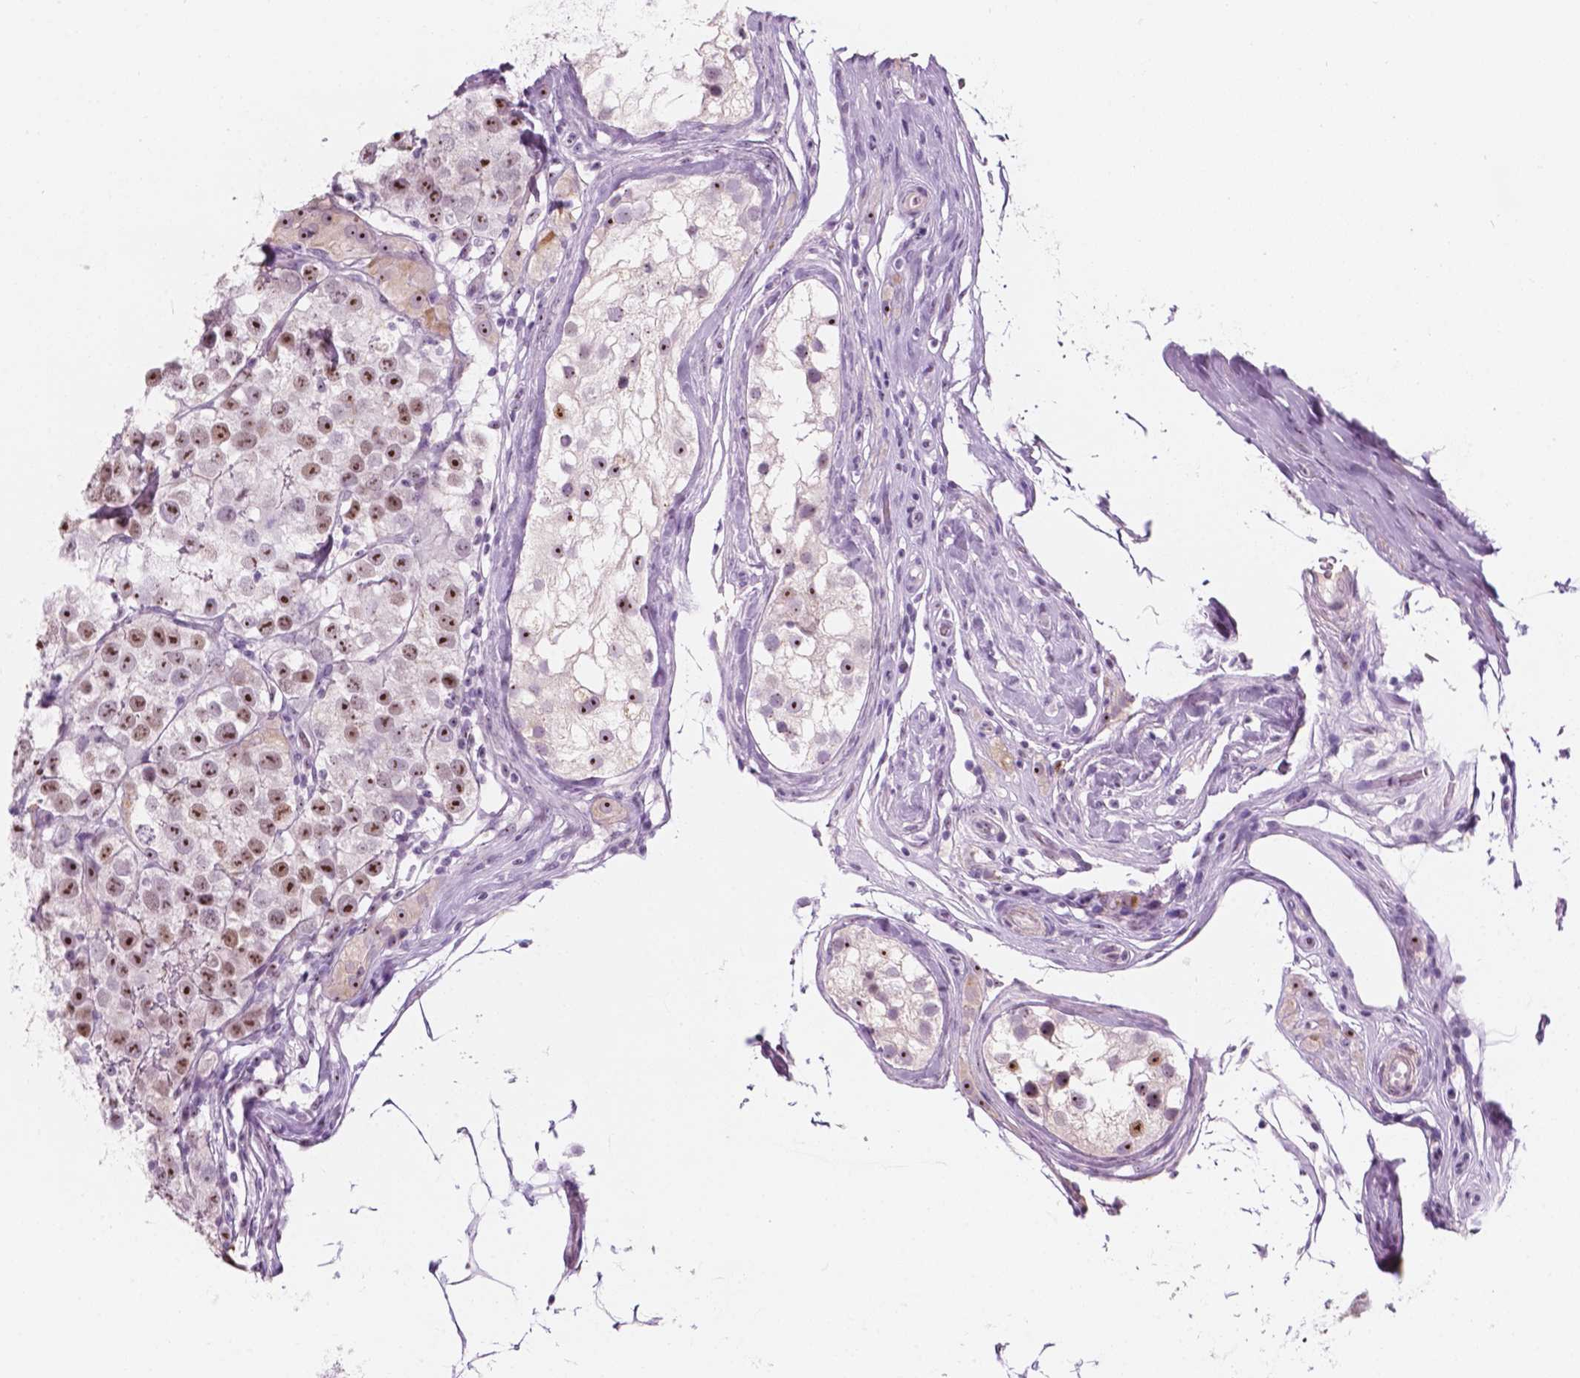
{"staining": {"intensity": "moderate", "quantity": ">75%", "location": "nuclear"}, "tissue": "testis cancer", "cell_type": "Tumor cells", "image_type": "cancer", "snomed": [{"axis": "morphology", "description": "Seminoma, NOS"}, {"axis": "topography", "description": "Testis"}], "caption": "A brown stain highlights moderate nuclear positivity of a protein in human seminoma (testis) tumor cells.", "gene": "ZNF853", "patient": {"sex": "male", "age": 34}}